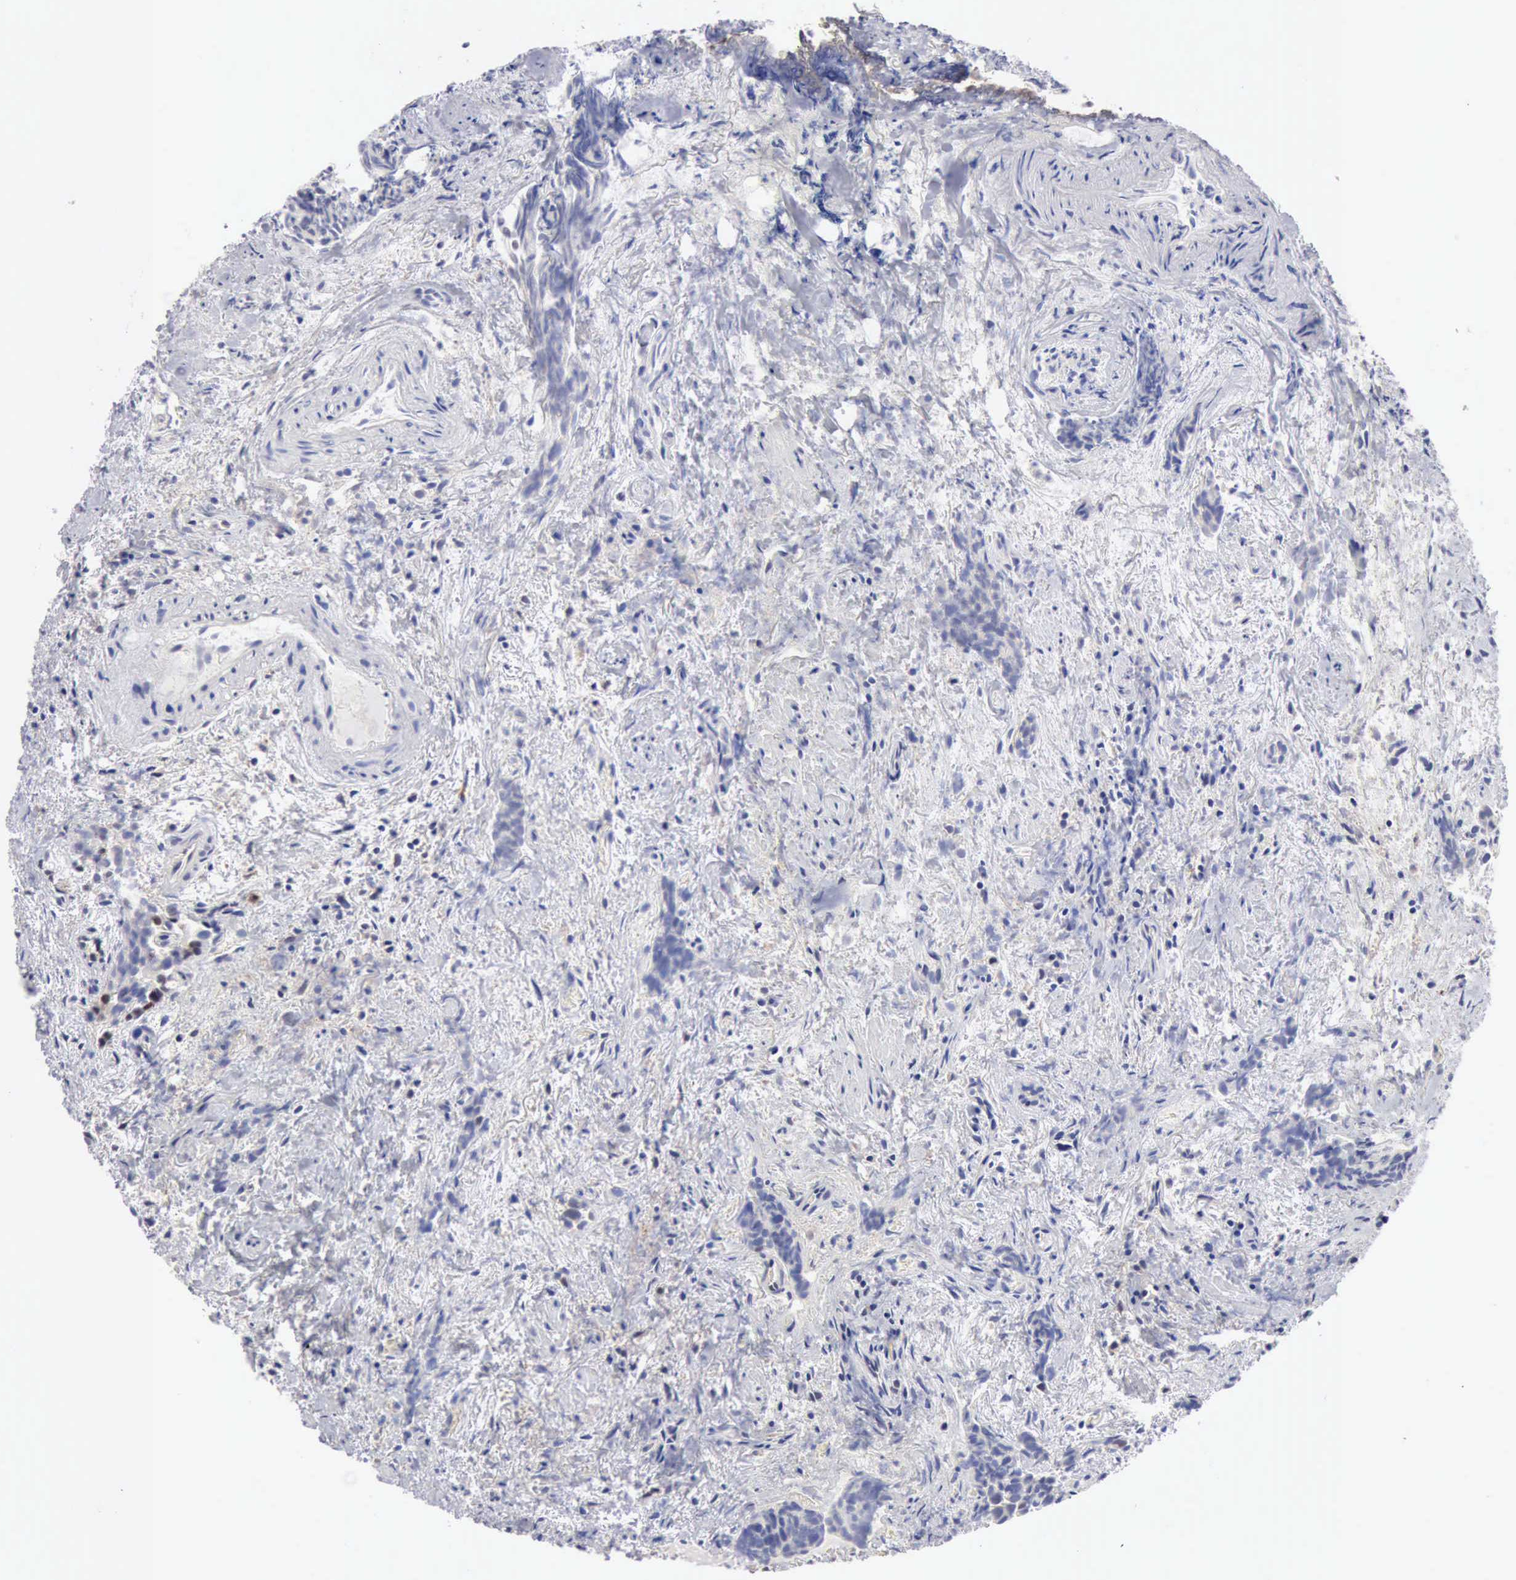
{"staining": {"intensity": "weak", "quantity": "25%-75%", "location": "cytoplasmic/membranous,nuclear"}, "tissue": "urothelial cancer", "cell_type": "Tumor cells", "image_type": "cancer", "snomed": [{"axis": "morphology", "description": "Urothelial carcinoma, High grade"}, {"axis": "topography", "description": "Urinary bladder"}], "caption": "Human high-grade urothelial carcinoma stained with a protein marker displays weak staining in tumor cells.", "gene": "PTGR2", "patient": {"sex": "female", "age": 78}}